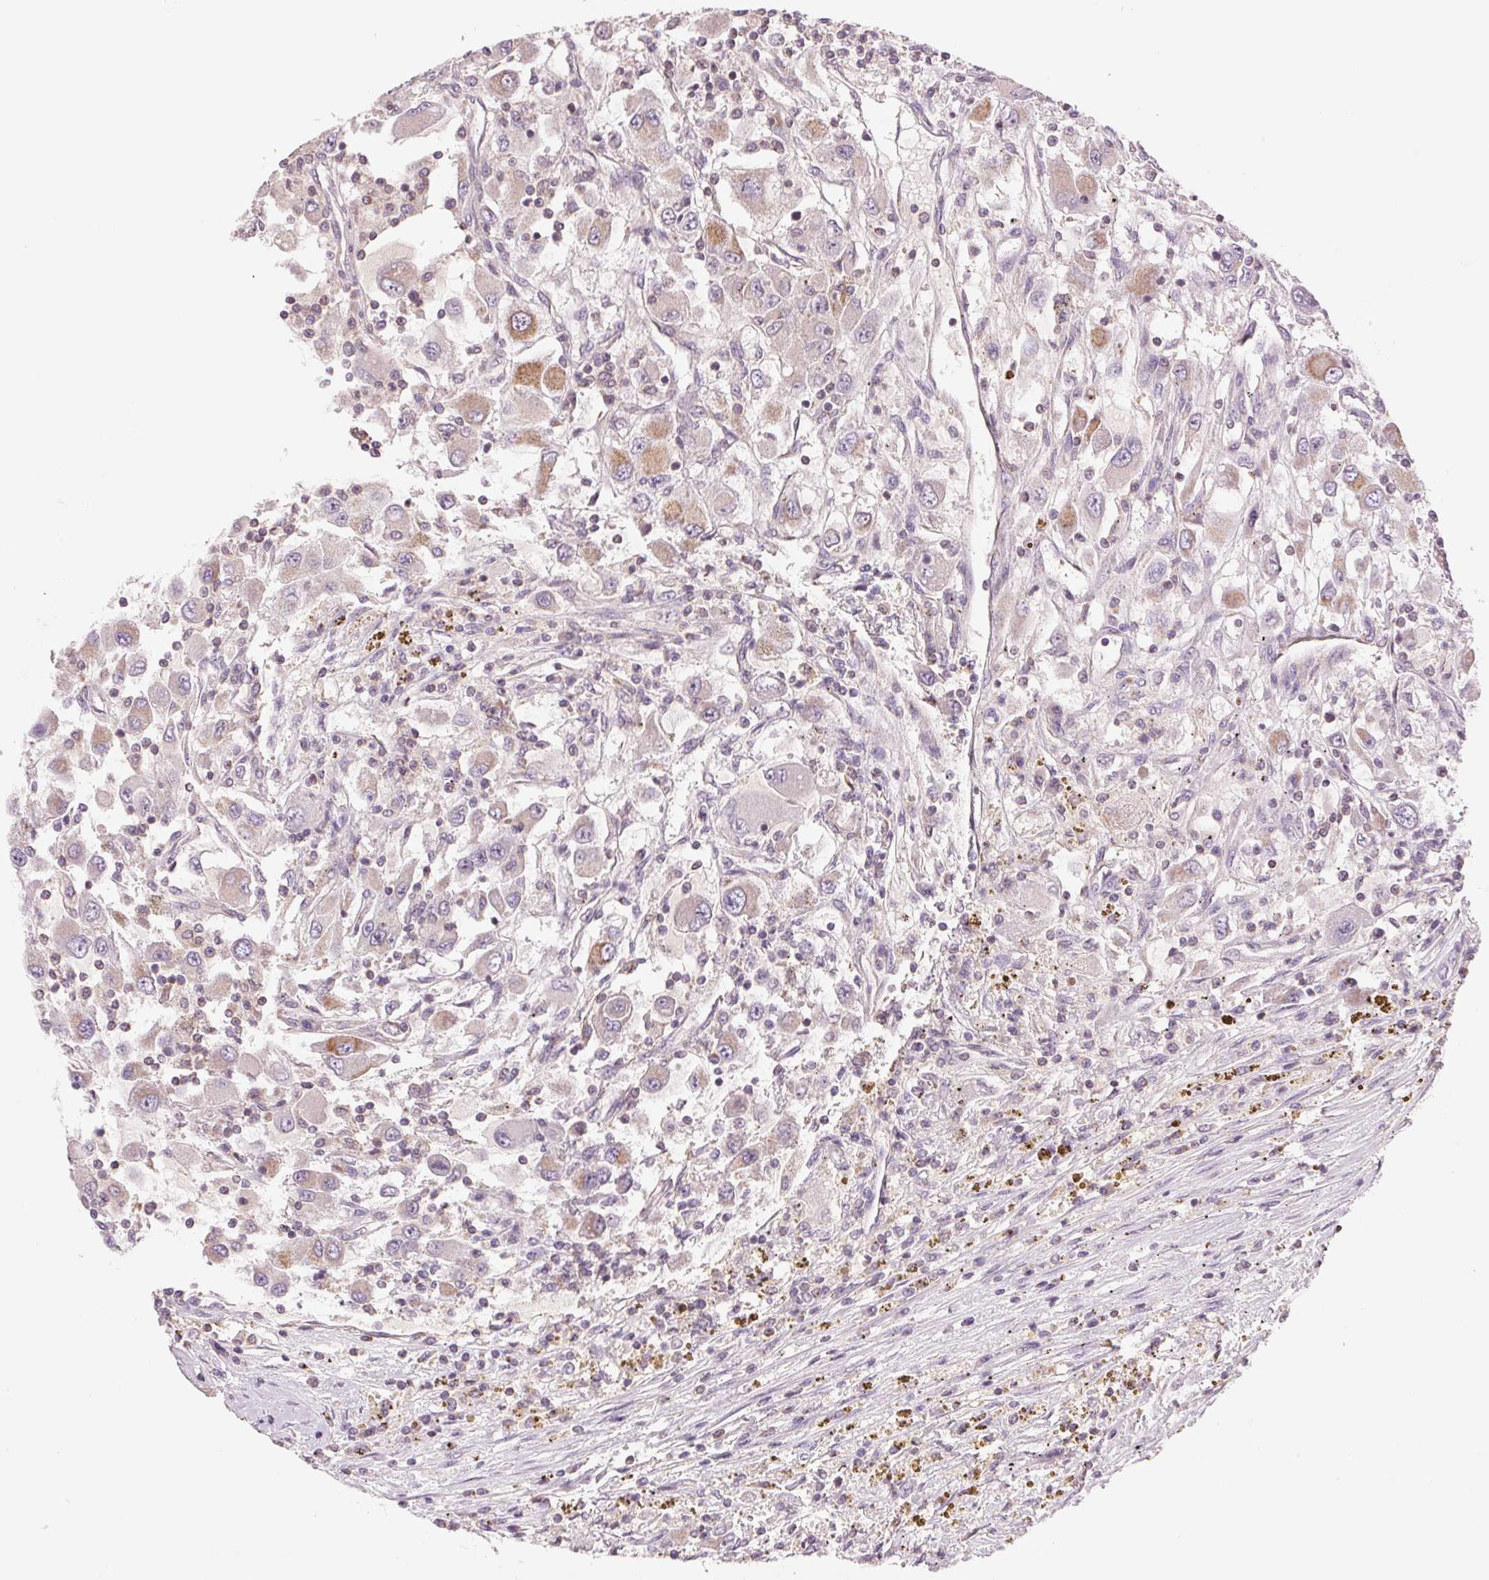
{"staining": {"intensity": "moderate", "quantity": "<25%", "location": "cytoplasmic/membranous"}, "tissue": "renal cancer", "cell_type": "Tumor cells", "image_type": "cancer", "snomed": [{"axis": "morphology", "description": "Adenocarcinoma, NOS"}, {"axis": "topography", "description": "Kidney"}], "caption": "Brown immunohistochemical staining in human renal cancer reveals moderate cytoplasmic/membranous expression in approximately <25% of tumor cells.", "gene": "COX6A1", "patient": {"sex": "female", "age": 67}}